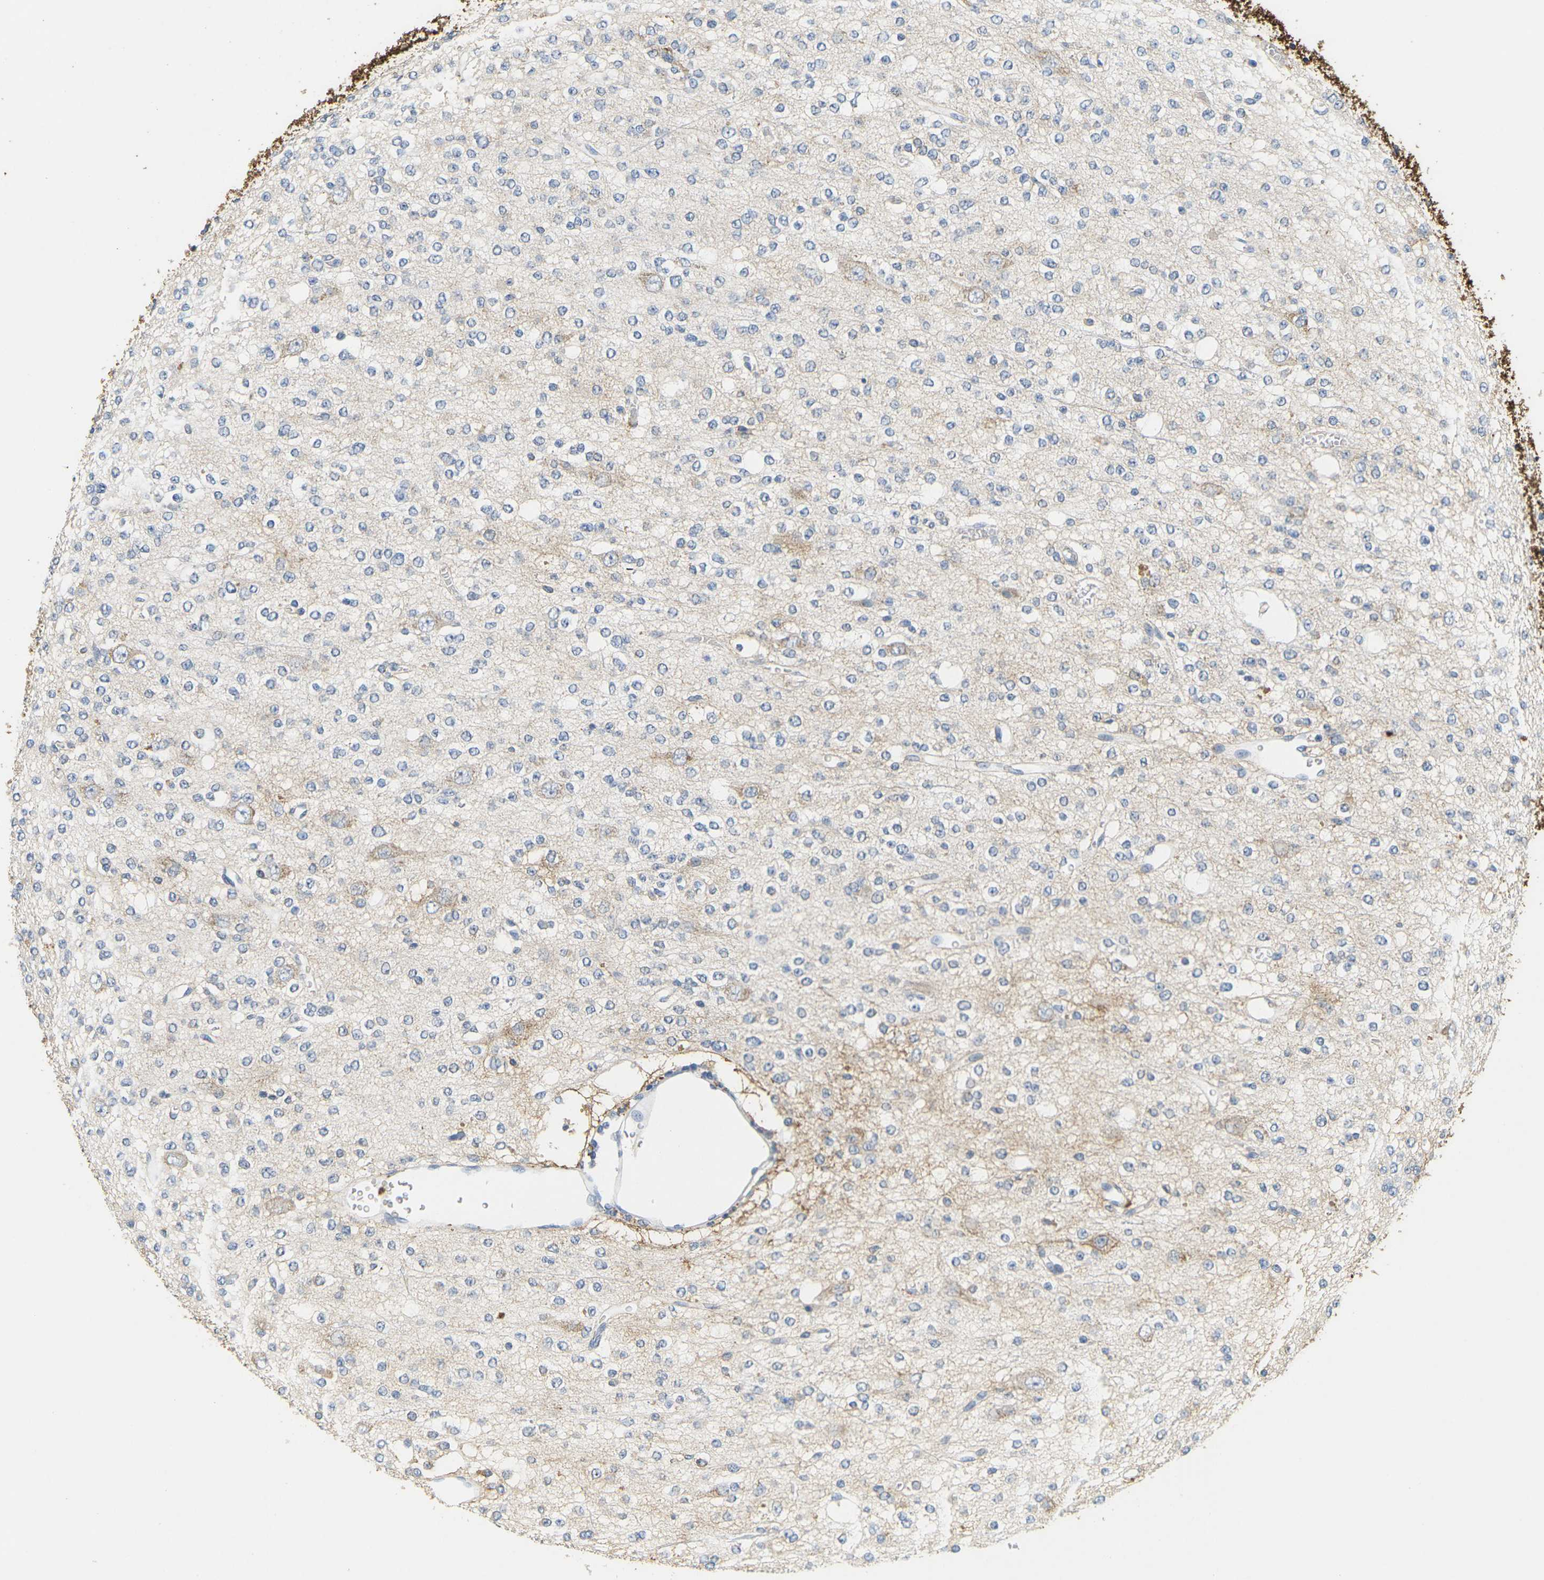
{"staining": {"intensity": "negative", "quantity": "none", "location": "none"}, "tissue": "glioma", "cell_type": "Tumor cells", "image_type": "cancer", "snomed": [{"axis": "morphology", "description": "Glioma, malignant, Low grade"}, {"axis": "topography", "description": "Brain"}], "caption": "Immunohistochemistry (IHC) photomicrograph of malignant low-grade glioma stained for a protein (brown), which displays no staining in tumor cells.", "gene": "ADM", "patient": {"sex": "male", "age": 38}}